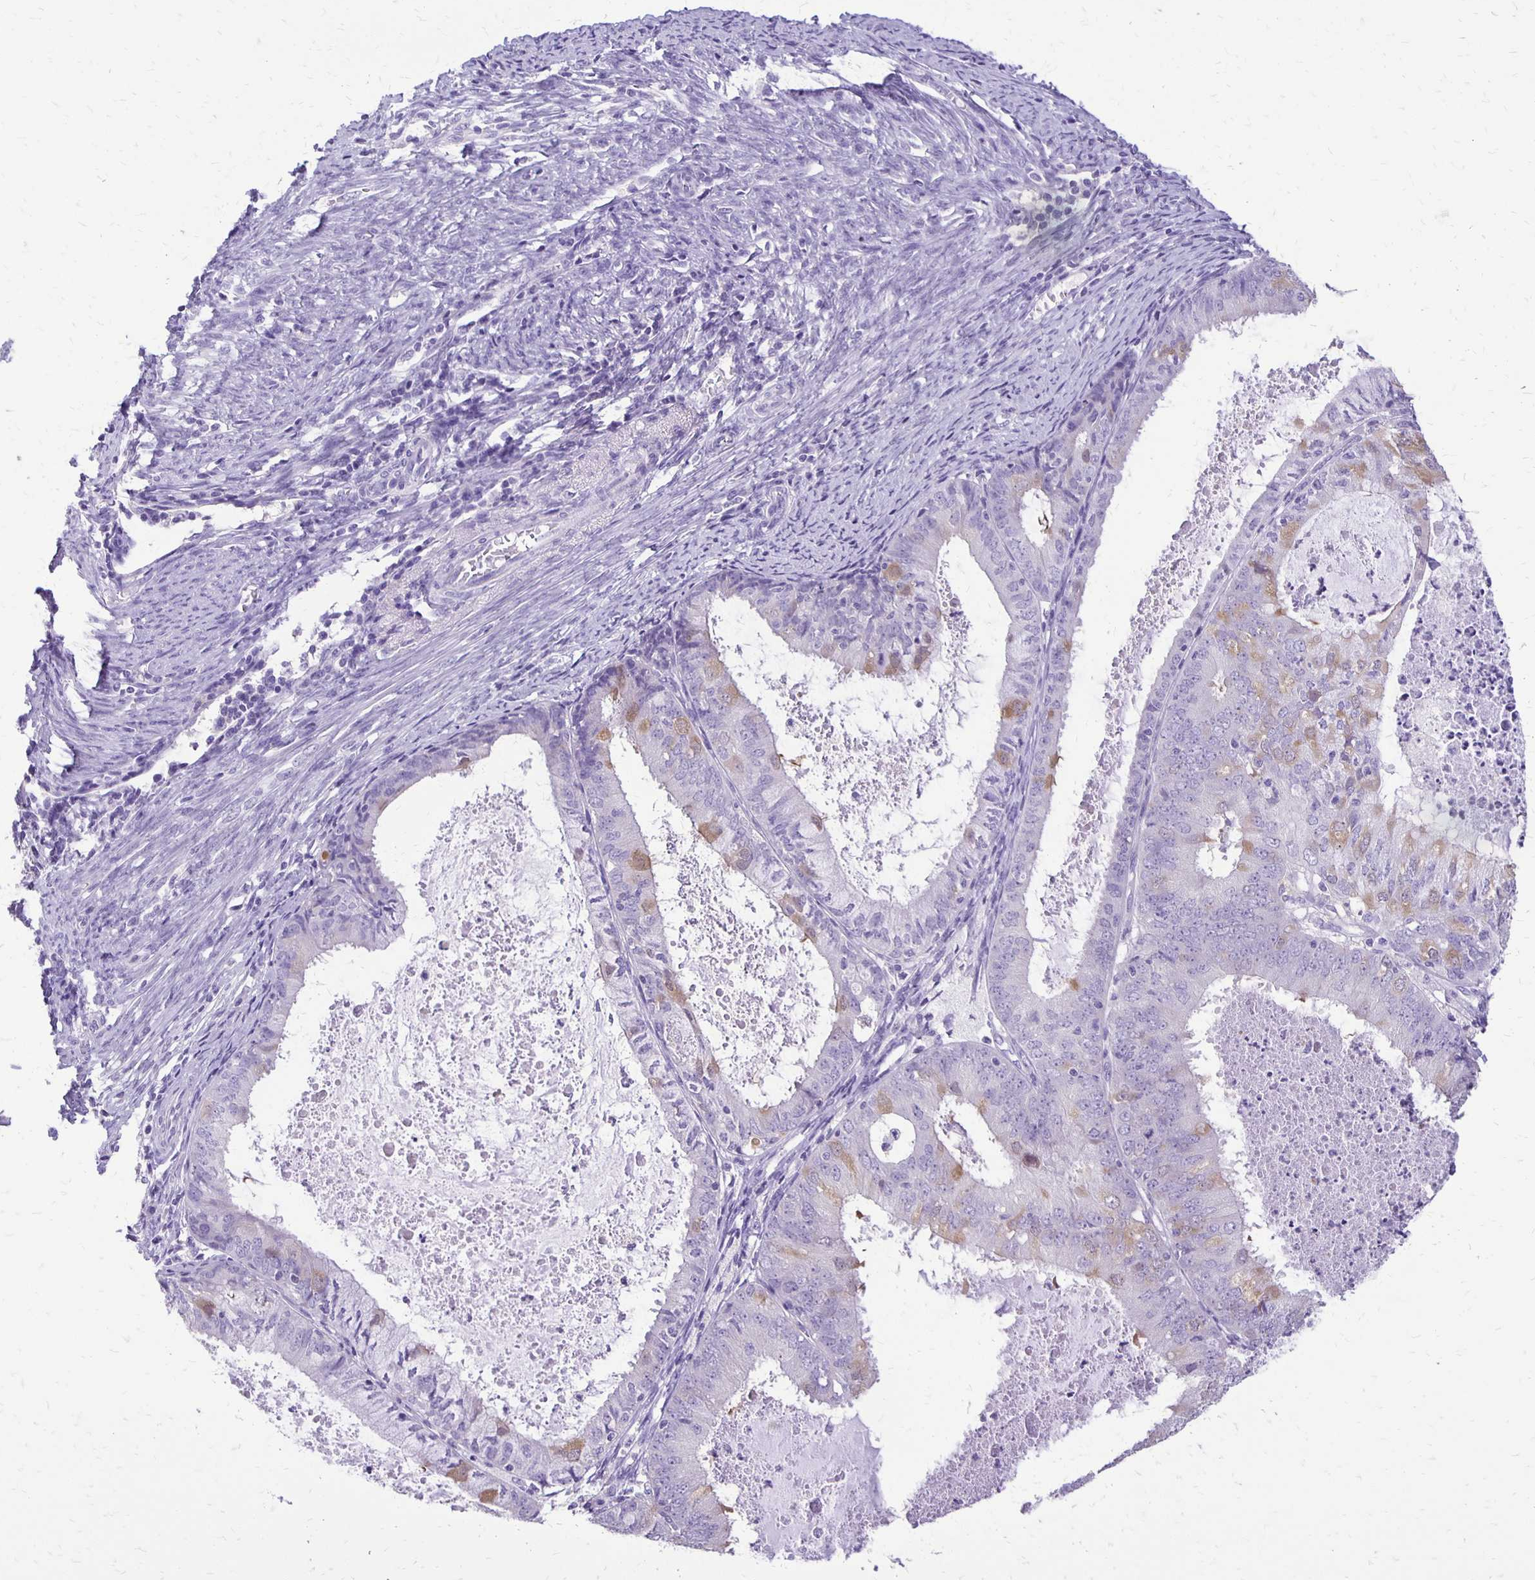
{"staining": {"intensity": "weak", "quantity": "<25%", "location": "cytoplasmic/membranous"}, "tissue": "endometrial cancer", "cell_type": "Tumor cells", "image_type": "cancer", "snomed": [{"axis": "morphology", "description": "Adenocarcinoma, NOS"}, {"axis": "topography", "description": "Endometrium"}], "caption": "IHC photomicrograph of neoplastic tissue: human endometrial cancer (adenocarcinoma) stained with DAB (3,3'-diaminobenzidine) demonstrates no significant protein expression in tumor cells. The staining is performed using DAB (3,3'-diaminobenzidine) brown chromogen with nuclei counter-stained in using hematoxylin.", "gene": "ANKRD45", "patient": {"sex": "female", "age": 57}}